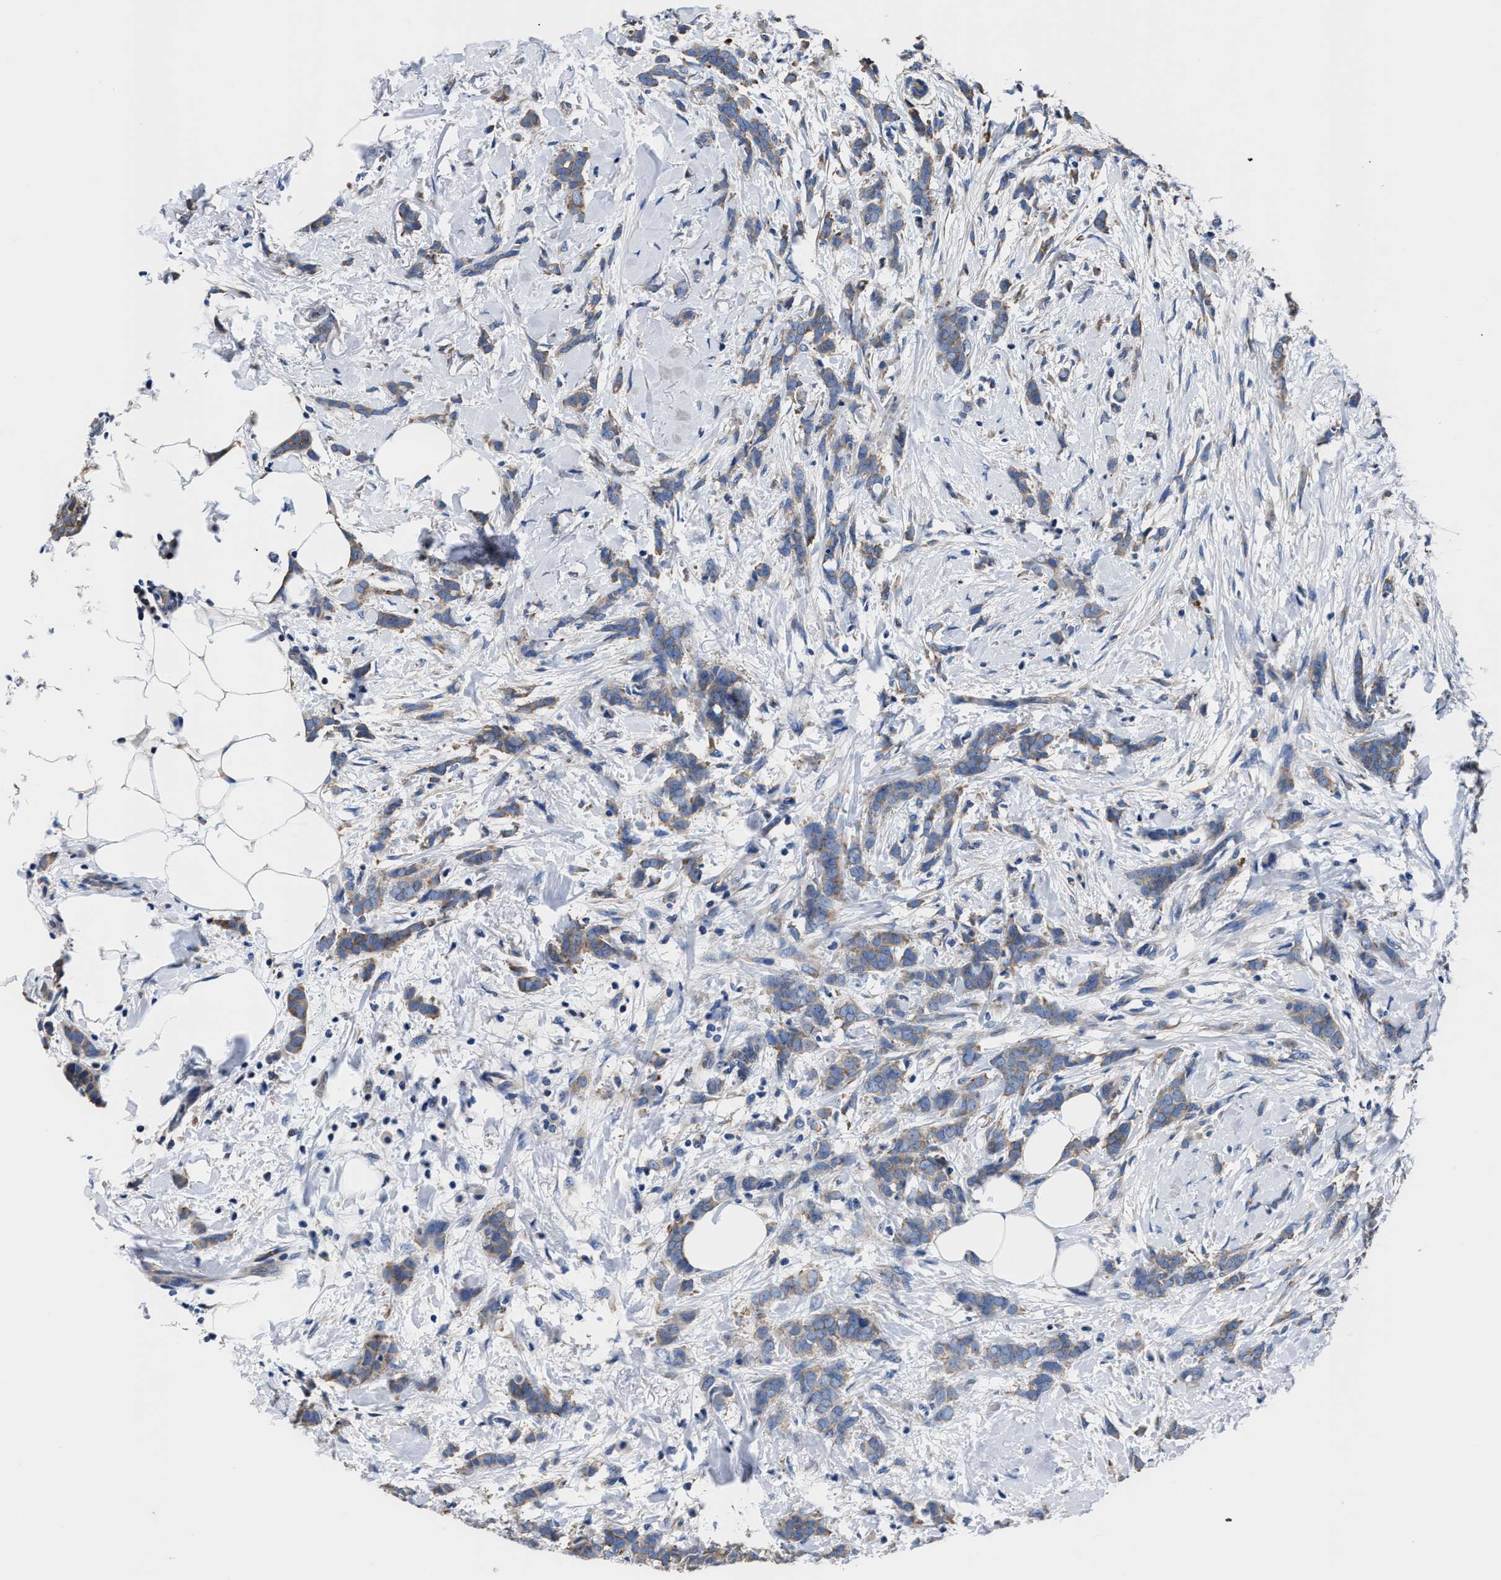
{"staining": {"intensity": "moderate", "quantity": ">75%", "location": "cytoplasmic/membranous"}, "tissue": "breast cancer", "cell_type": "Tumor cells", "image_type": "cancer", "snomed": [{"axis": "morphology", "description": "Lobular carcinoma, in situ"}, {"axis": "morphology", "description": "Lobular carcinoma"}, {"axis": "topography", "description": "Breast"}], "caption": "Tumor cells demonstrate medium levels of moderate cytoplasmic/membranous positivity in approximately >75% of cells in breast lobular carcinoma in situ.", "gene": "SRPK2", "patient": {"sex": "female", "age": 41}}